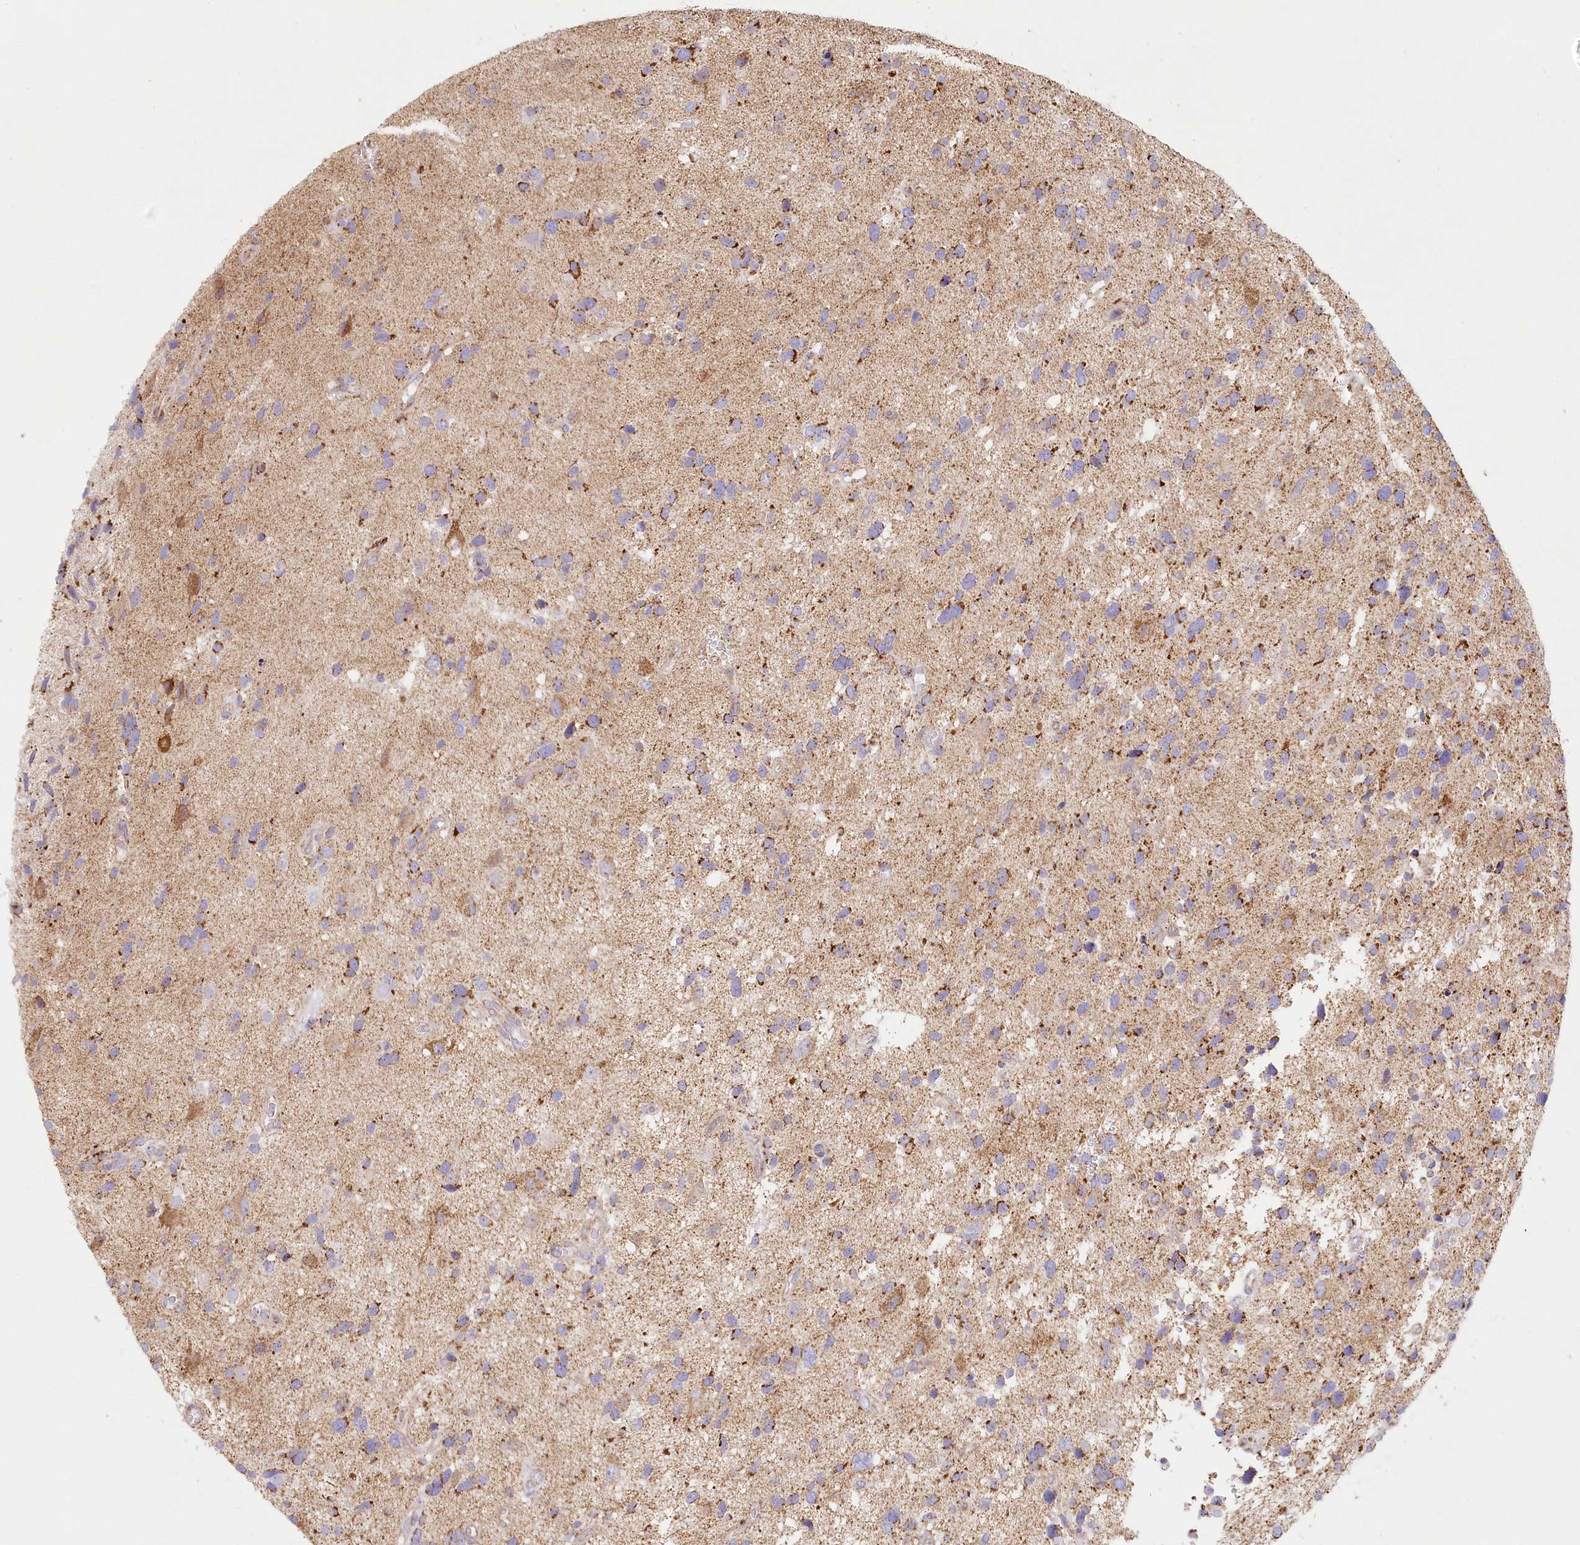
{"staining": {"intensity": "moderate", "quantity": "25%-75%", "location": "cytoplasmic/membranous"}, "tissue": "glioma", "cell_type": "Tumor cells", "image_type": "cancer", "snomed": [{"axis": "morphology", "description": "Glioma, malignant, High grade"}, {"axis": "topography", "description": "Brain"}], "caption": "High-grade glioma (malignant) stained with DAB (3,3'-diaminobenzidine) IHC displays medium levels of moderate cytoplasmic/membranous staining in about 25%-75% of tumor cells.", "gene": "UMPS", "patient": {"sex": "male", "age": 33}}